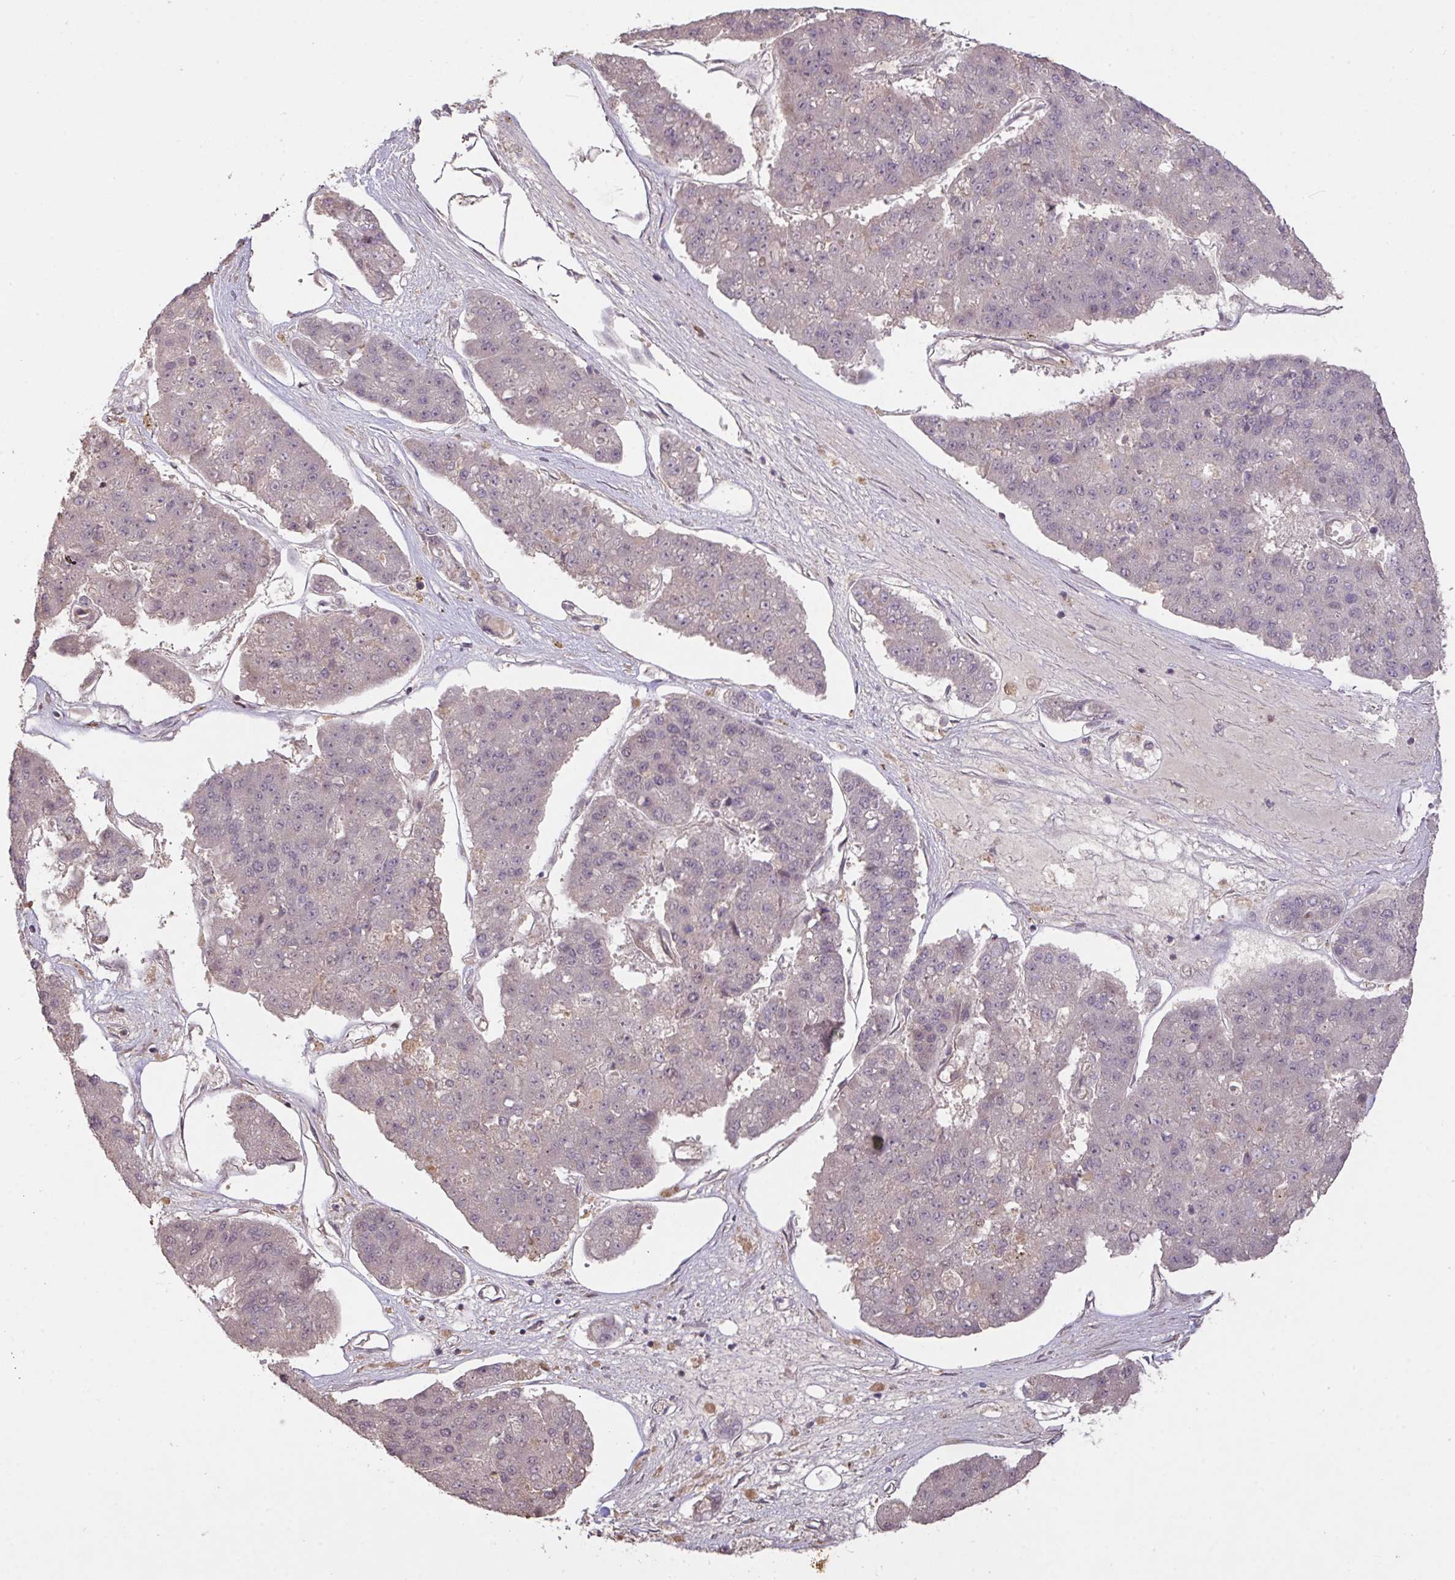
{"staining": {"intensity": "negative", "quantity": "none", "location": "none"}, "tissue": "pancreatic cancer", "cell_type": "Tumor cells", "image_type": "cancer", "snomed": [{"axis": "morphology", "description": "Adenocarcinoma, NOS"}, {"axis": "topography", "description": "Pancreas"}], "caption": "Tumor cells show no significant positivity in pancreatic cancer.", "gene": "FCER1A", "patient": {"sex": "male", "age": 50}}